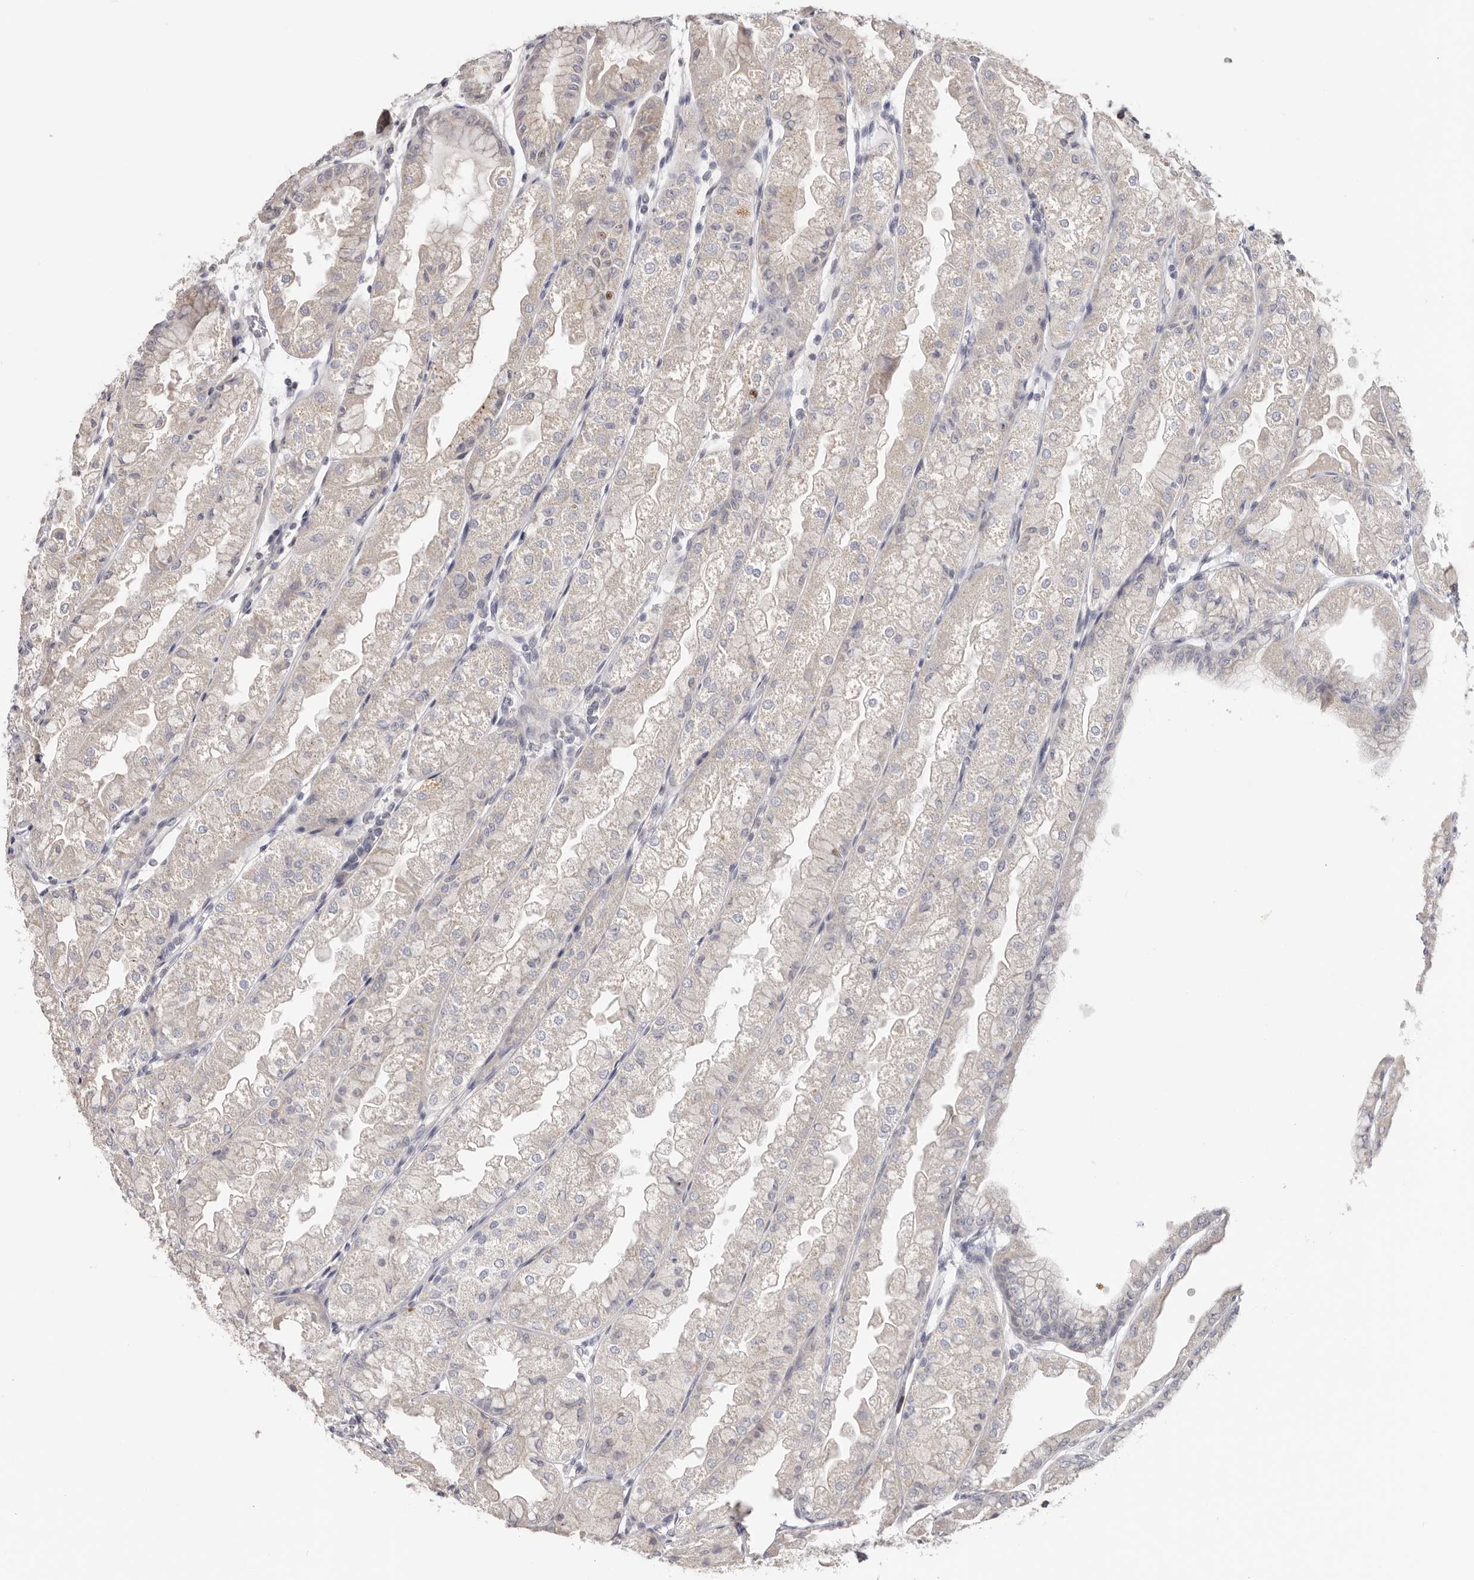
{"staining": {"intensity": "moderate", "quantity": "<25%", "location": "nuclear"}, "tissue": "stomach", "cell_type": "Glandular cells", "image_type": "normal", "snomed": [{"axis": "morphology", "description": "Normal tissue, NOS"}, {"axis": "topography", "description": "Stomach, upper"}], "caption": "Benign stomach was stained to show a protein in brown. There is low levels of moderate nuclear staining in approximately <25% of glandular cells.", "gene": "CCDC190", "patient": {"sex": "male", "age": 47}}